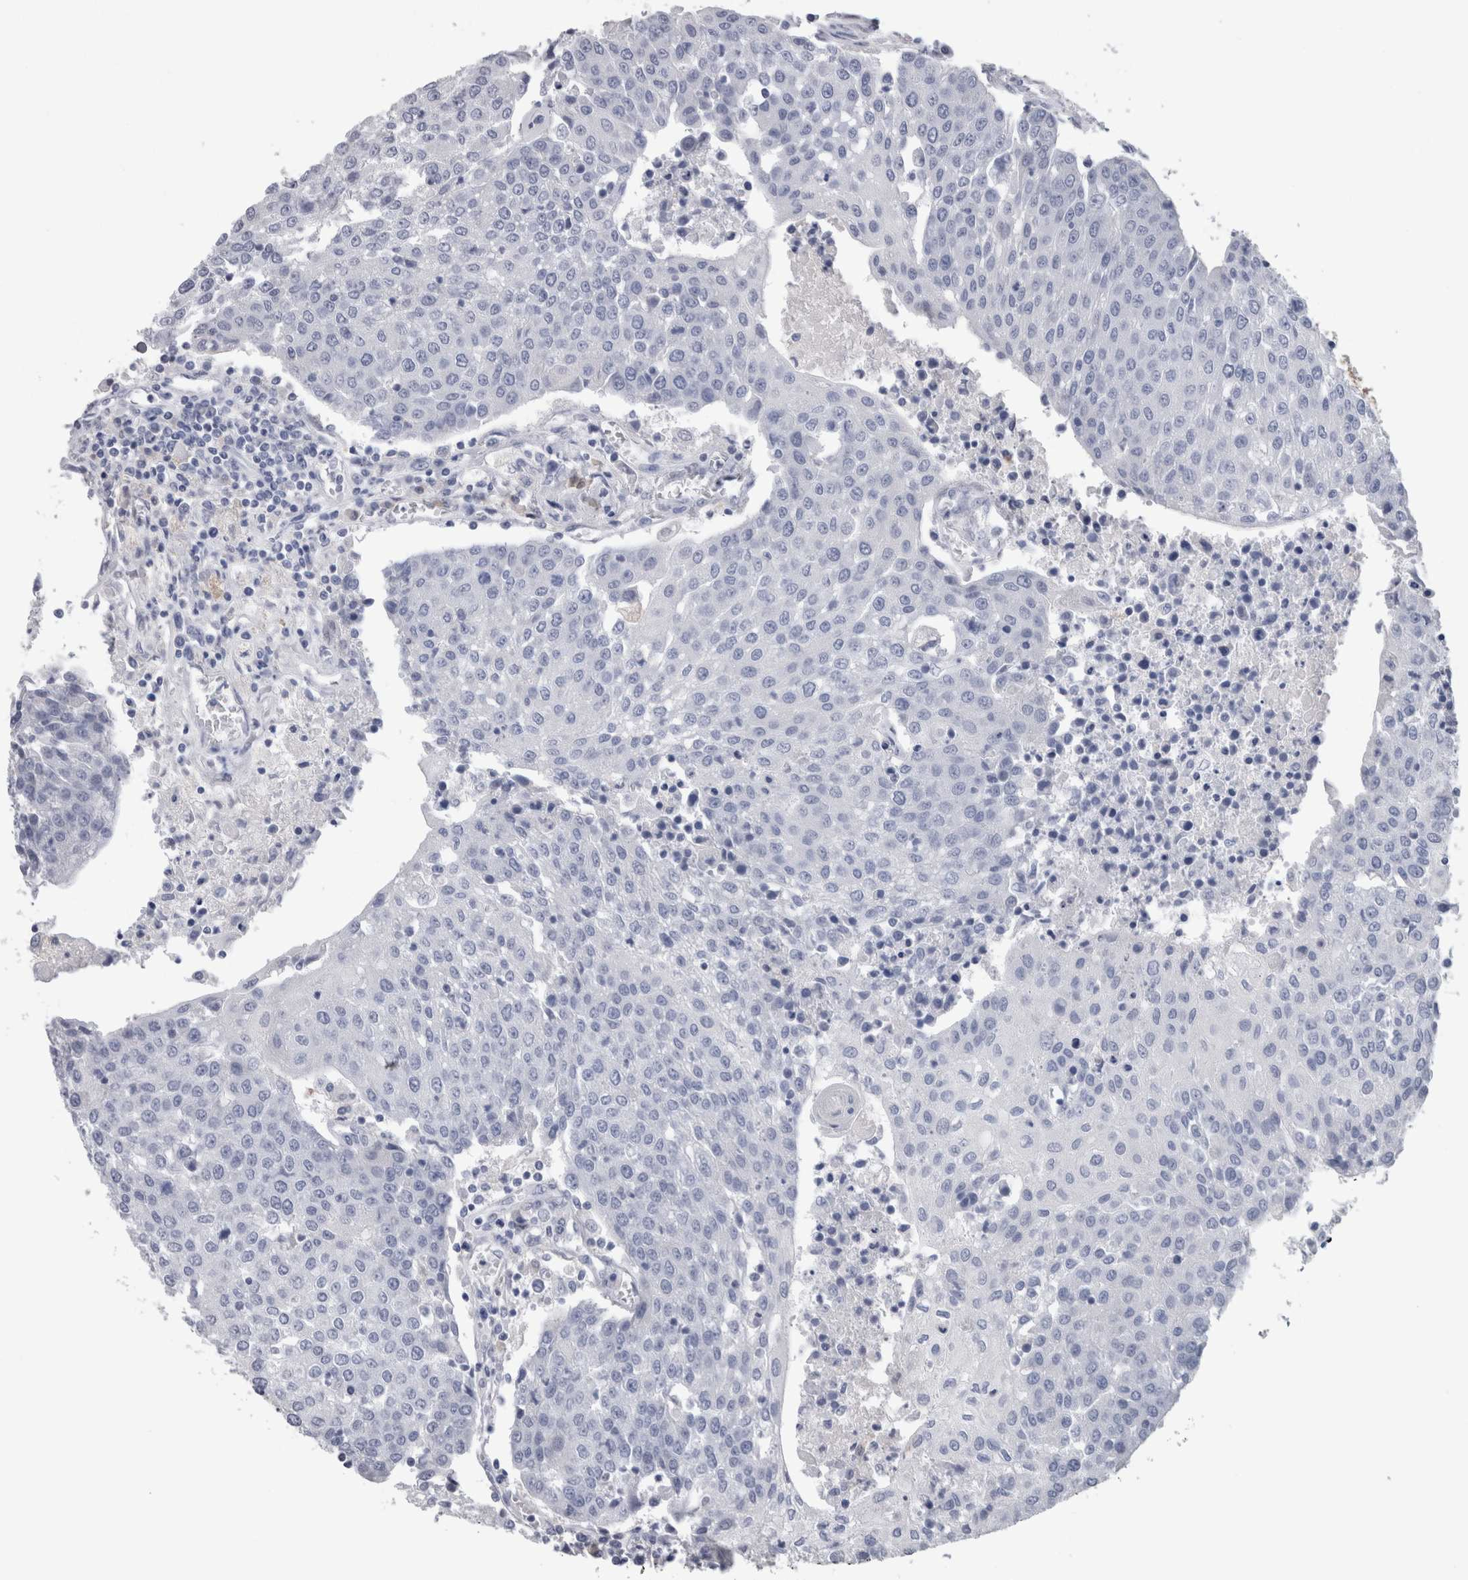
{"staining": {"intensity": "negative", "quantity": "none", "location": "none"}, "tissue": "urothelial cancer", "cell_type": "Tumor cells", "image_type": "cancer", "snomed": [{"axis": "morphology", "description": "Urothelial carcinoma, High grade"}, {"axis": "topography", "description": "Urinary bladder"}], "caption": "Human high-grade urothelial carcinoma stained for a protein using immunohistochemistry shows no expression in tumor cells.", "gene": "CA8", "patient": {"sex": "female", "age": 85}}